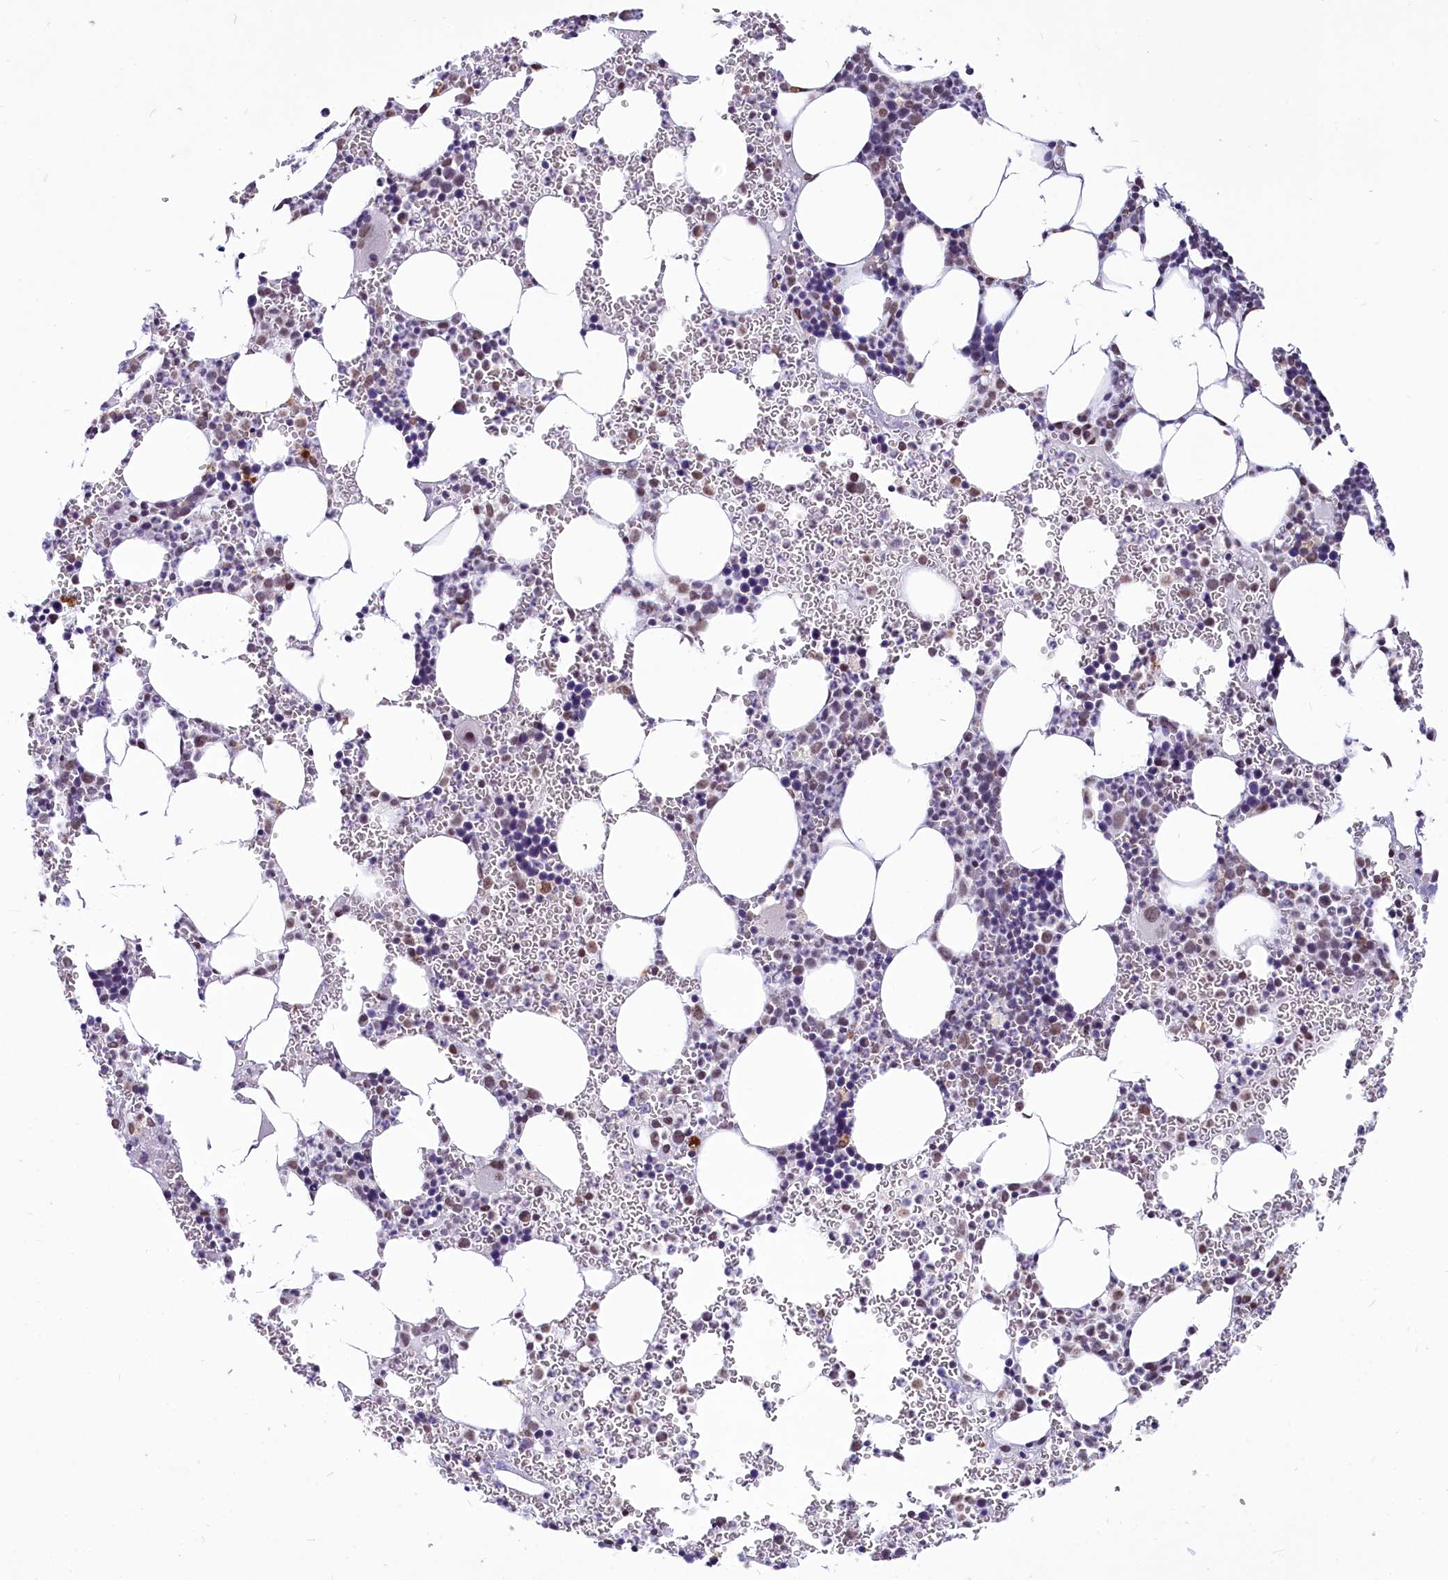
{"staining": {"intensity": "weak", "quantity": "25%-75%", "location": "nuclear"}, "tissue": "bone marrow", "cell_type": "Hematopoietic cells", "image_type": "normal", "snomed": [{"axis": "morphology", "description": "Normal tissue, NOS"}, {"axis": "topography", "description": "Bone marrow"}], "caption": "Approximately 25%-75% of hematopoietic cells in normal human bone marrow exhibit weak nuclear protein positivity as visualized by brown immunohistochemical staining.", "gene": "PARPBP", "patient": {"sex": "female", "age": 78}}